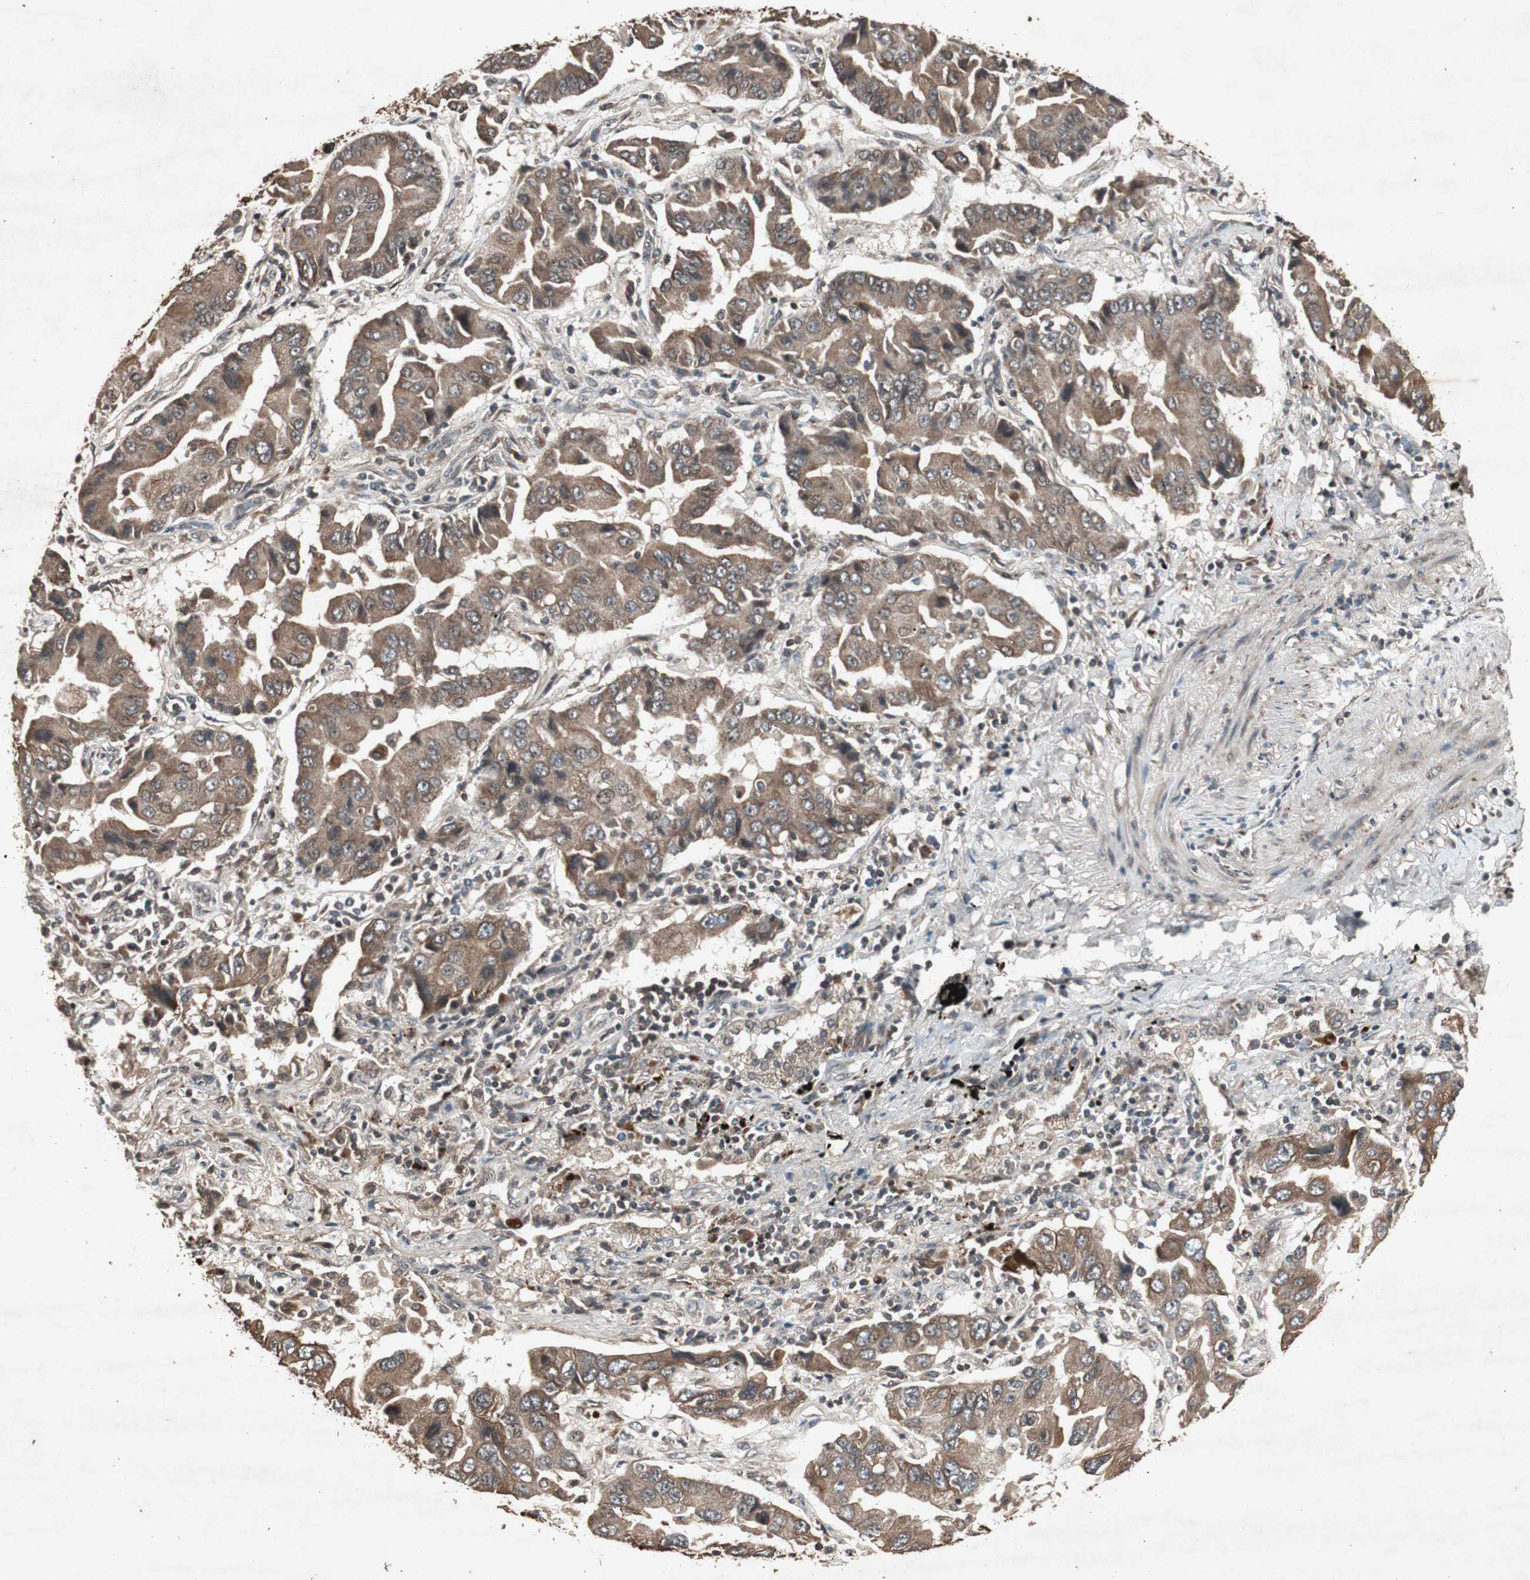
{"staining": {"intensity": "moderate", "quantity": ">75%", "location": "cytoplasmic/membranous"}, "tissue": "lung cancer", "cell_type": "Tumor cells", "image_type": "cancer", "snomed": [{"axis": "morphology", "description": "Adenocarcinoma, NOS"}, {"axis": "topography", "description": "Lung"}], "caption": "Approximately >75% of tumor cells in lung adenocarcinoma display moderate cytoplasmic/membranous protein positivity as visualized by brown immunohistochemical staining.", "gene": "SLIT2", "patient": {"sex": "female", "age": 65}}